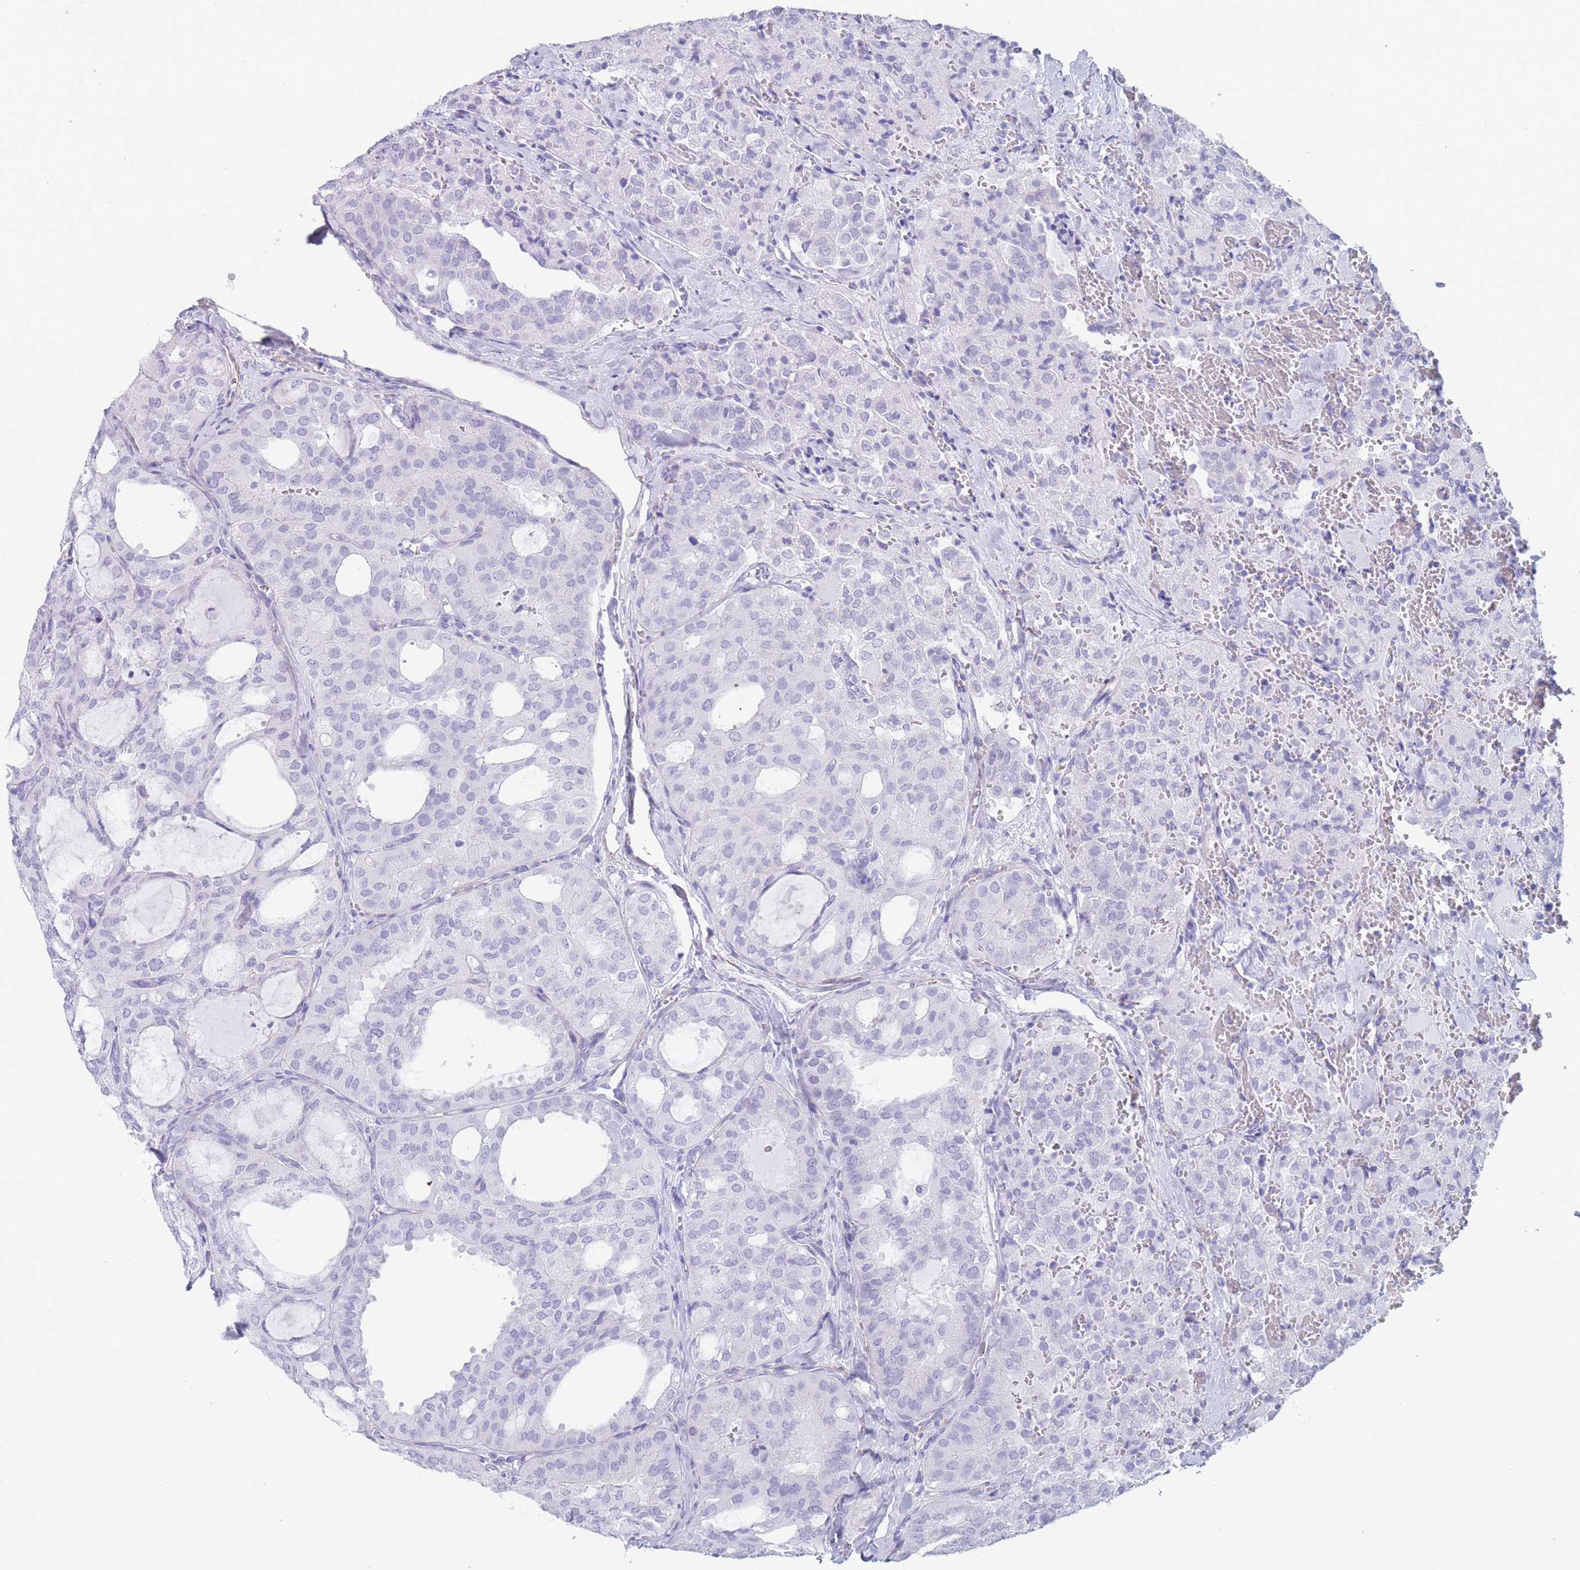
{"staining": {"intensity": "negative", "quantity": "none", "location": "none"}, "tissue": "thyroid cancer", "cell_type": "Tumor cells", "image_type": "cancer", "snomed": [{"axis": "morphology", "description": "Follicular adenoma carcinoma, NOS"}, {"axis": "topography", "description": "Thyroid gland"}], "caption": "Immunohistochemistry of human thyroid cancer displays no positivity in tumor cells. (DAB immunohistochemistry (IHC) with hematoxylin counter stain).", "gene": "FPGS", "patient": {"sex": "male", "age": 75}}